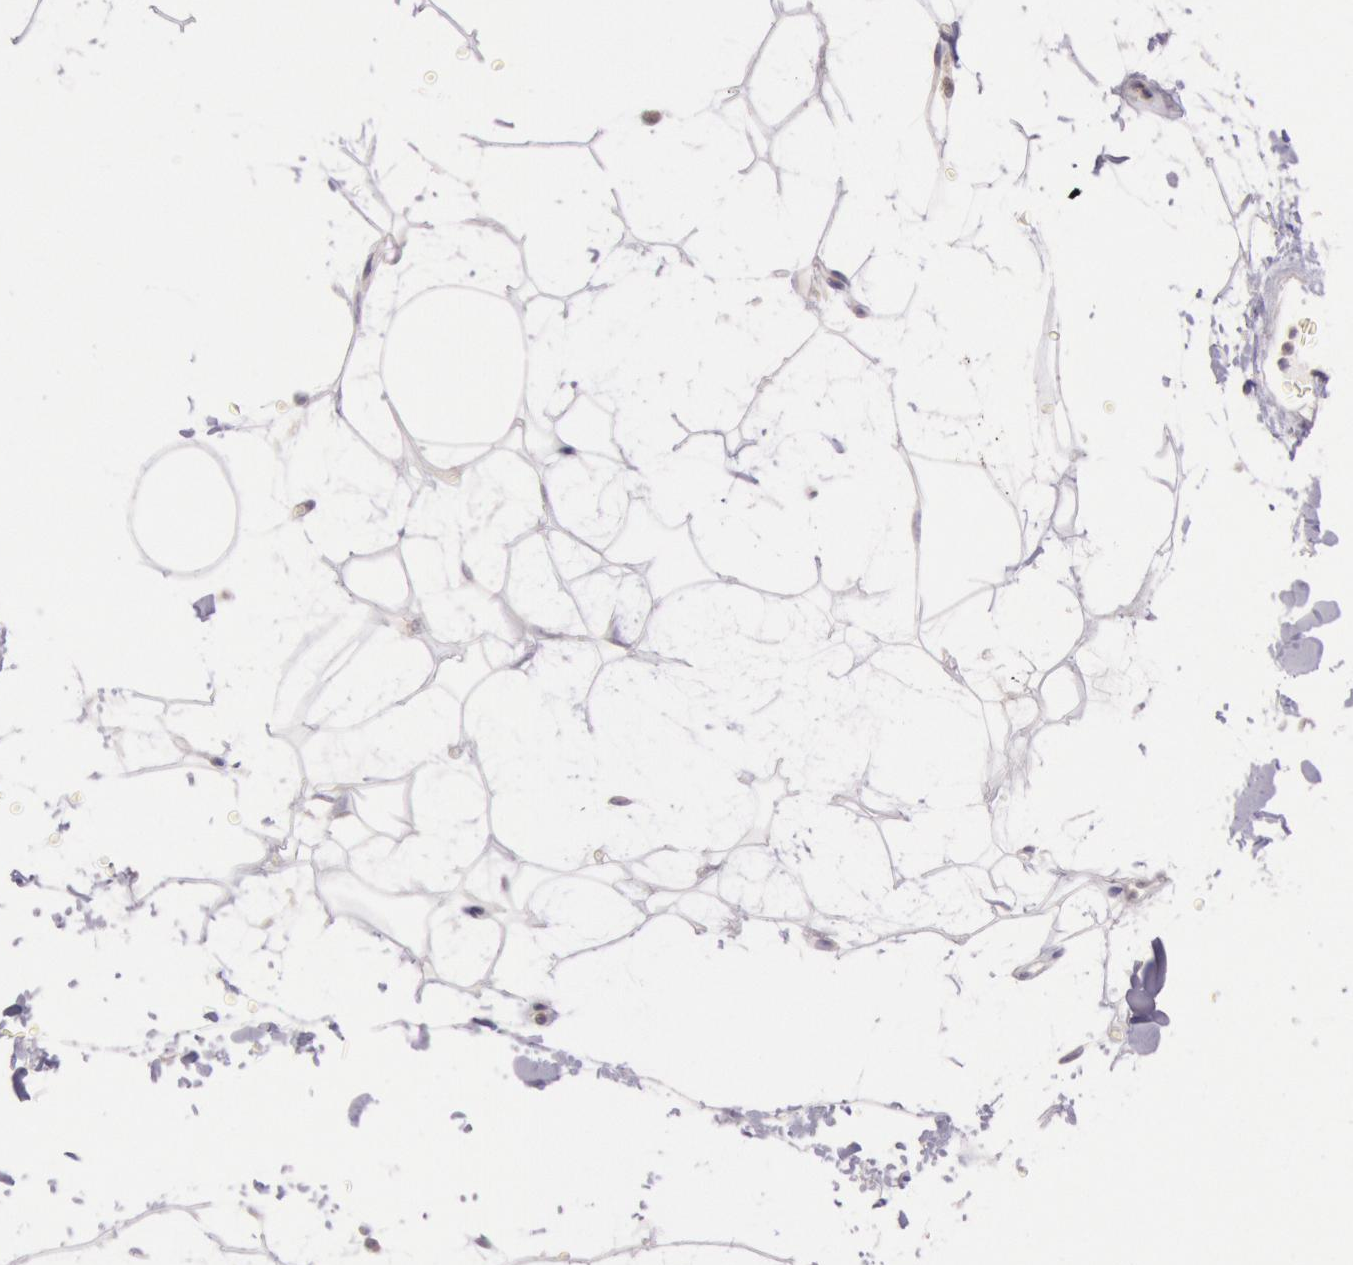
{"staining": {"intensity": "negative", "quantity": "none", "location": "none"}, "tissue": "adipose tissue", "cell_type": "Adipocytes", "image_type": "normal", "snomed": [{"axis": "morphology", "description": "Normal tissue, NOS"}, {"axis": "topography", "description": "Soft tissue"}], "caption": "Immunohistochemical staining of unremarkable human adipose tissue shows no significant positivity in adipocytes. Brightfield microscopy of immunohistochemistry (IHC) stained with DAB (brown) and hematoxylin (blue), captured at high magnification.", "gene": "CDK16", "patient": {"sex": "male", "age": 72}}